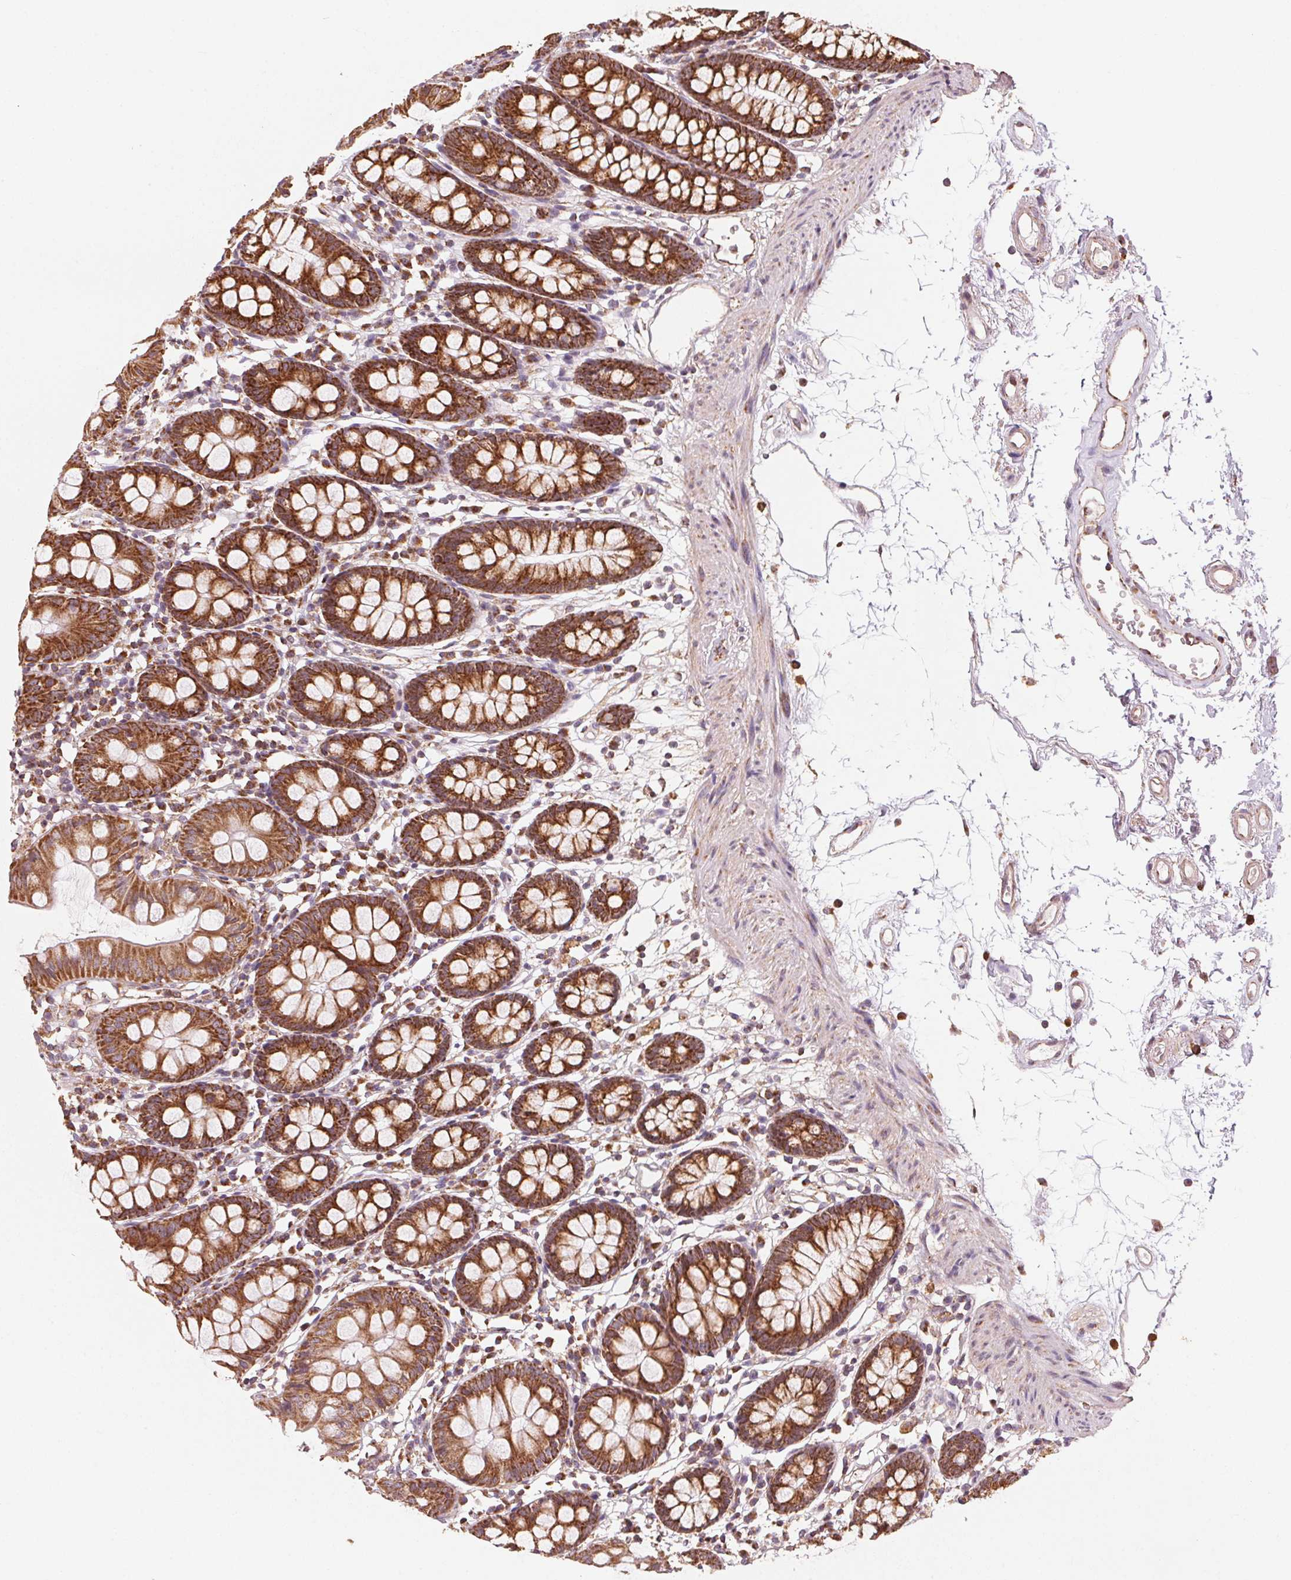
{"staining": {"intensity": "moderate", "quantity": "25%-75%", "location": "cytoplasmic/membranous"}, "tissue": "colon", "cell_type": "Endothelial cells", "image_type": "normal", "snomed": [{"axis": "morphology", "description": "Normal tissue, NOS"}, {"axis": "topography", "description": "Colon"}], "caption": "An image of human colon stained for a protein reveals moderate cytoplasmic/membranous brown staining in endothelial cells. (brown staining indicates protein expression, while blue staining denotes nuclei).", "gene": "TOMM70", "patient": {"sex": "female", "age": 84}}